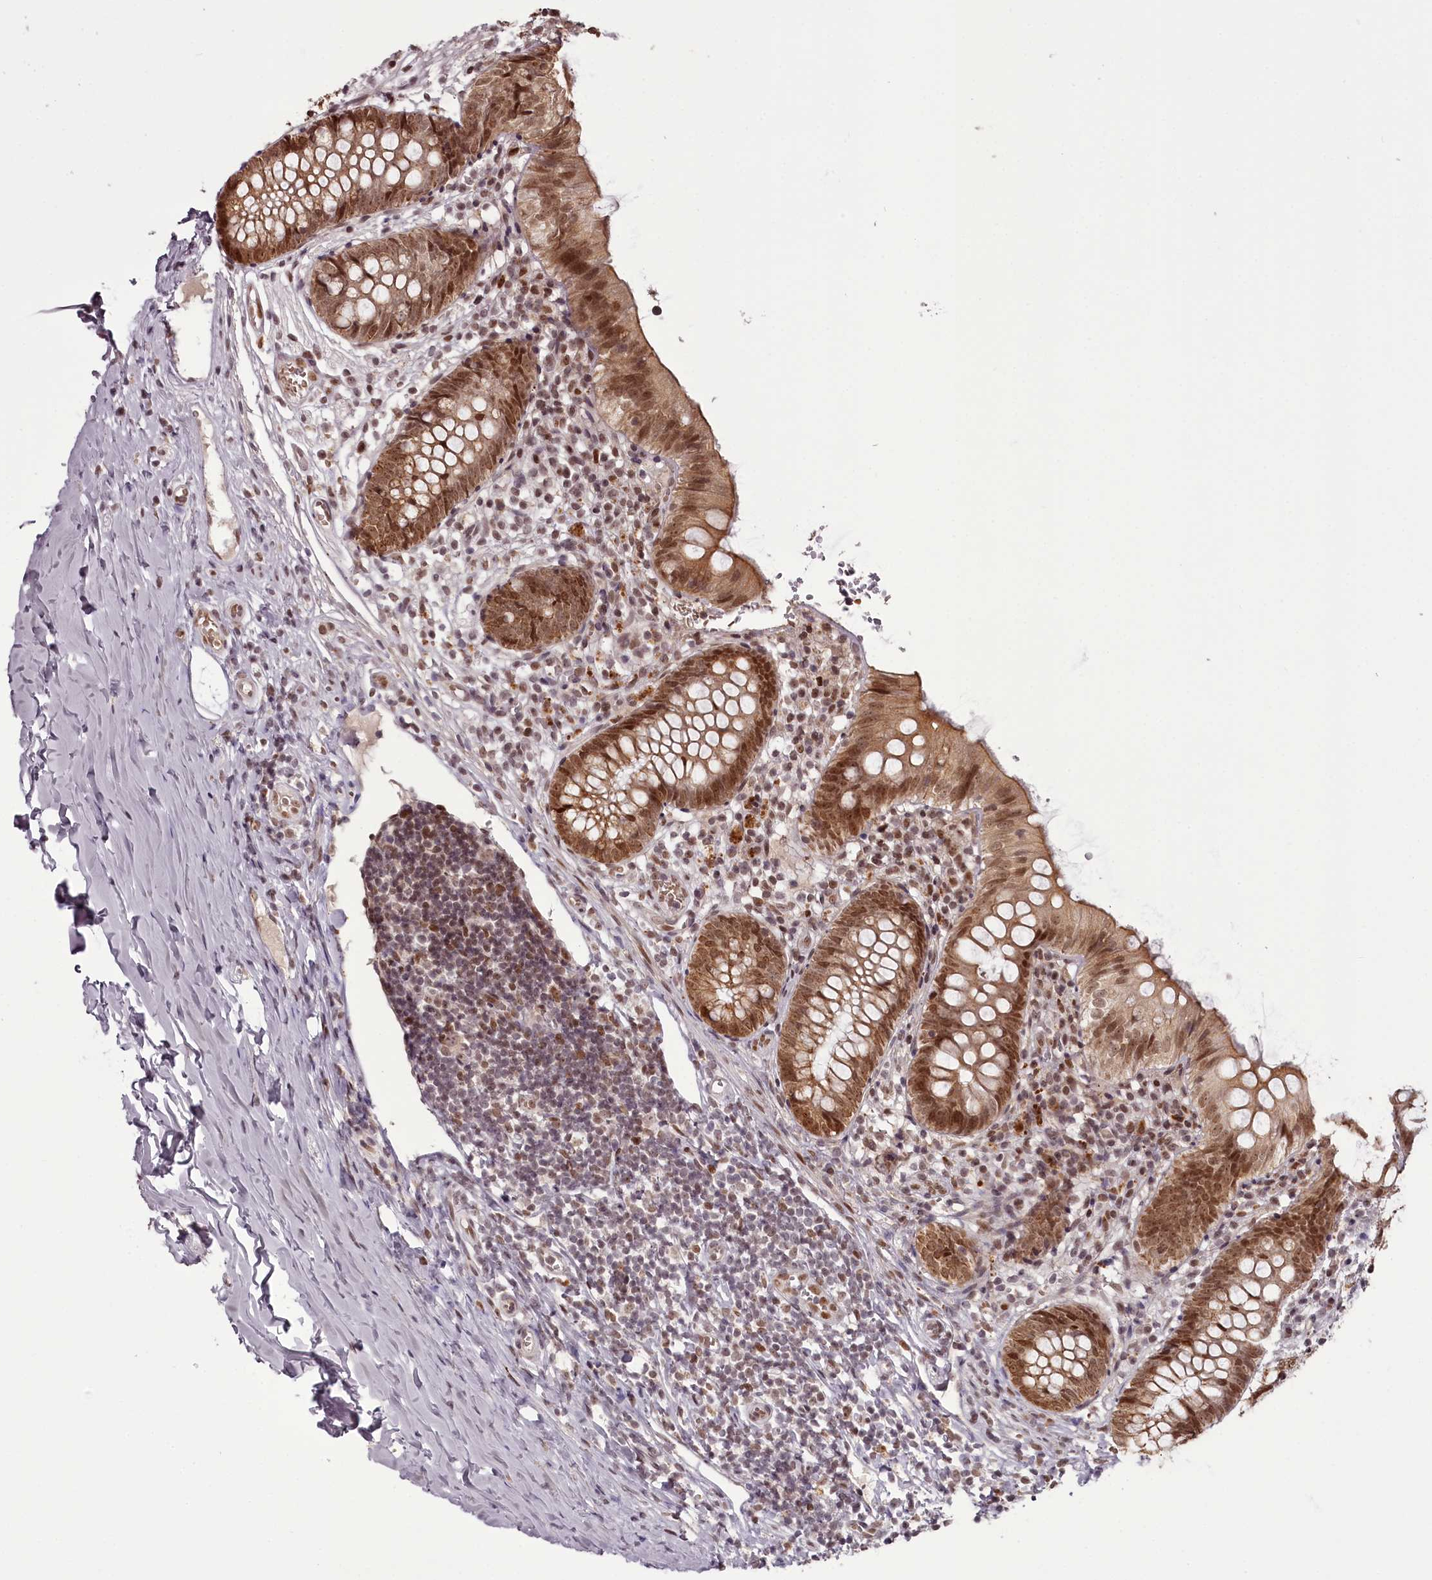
{"staining": {"intensity": "moderate", "quantity": ">75%", "location": "cytoplasmic/membranous,nuclear"}, "tissue": "appendix", "cell_type": "Glandular cells", "image_type": "normal", "snomed": [{"axis": "morphology", "description": "Normal tissue, NOS"}, {"axis": "topography", "description": "Appendix"}], "caption": "Protein analysis of benign appendix exhibits moderate cytoplasmic/membranous,nuclear staining in approximately >75% of glandular cells. Immunohistochemistry stains the protein in brown and the nuclei are stained blue.", "gene": "THYN1", "patient": {"sex": "male", "age": 8}}